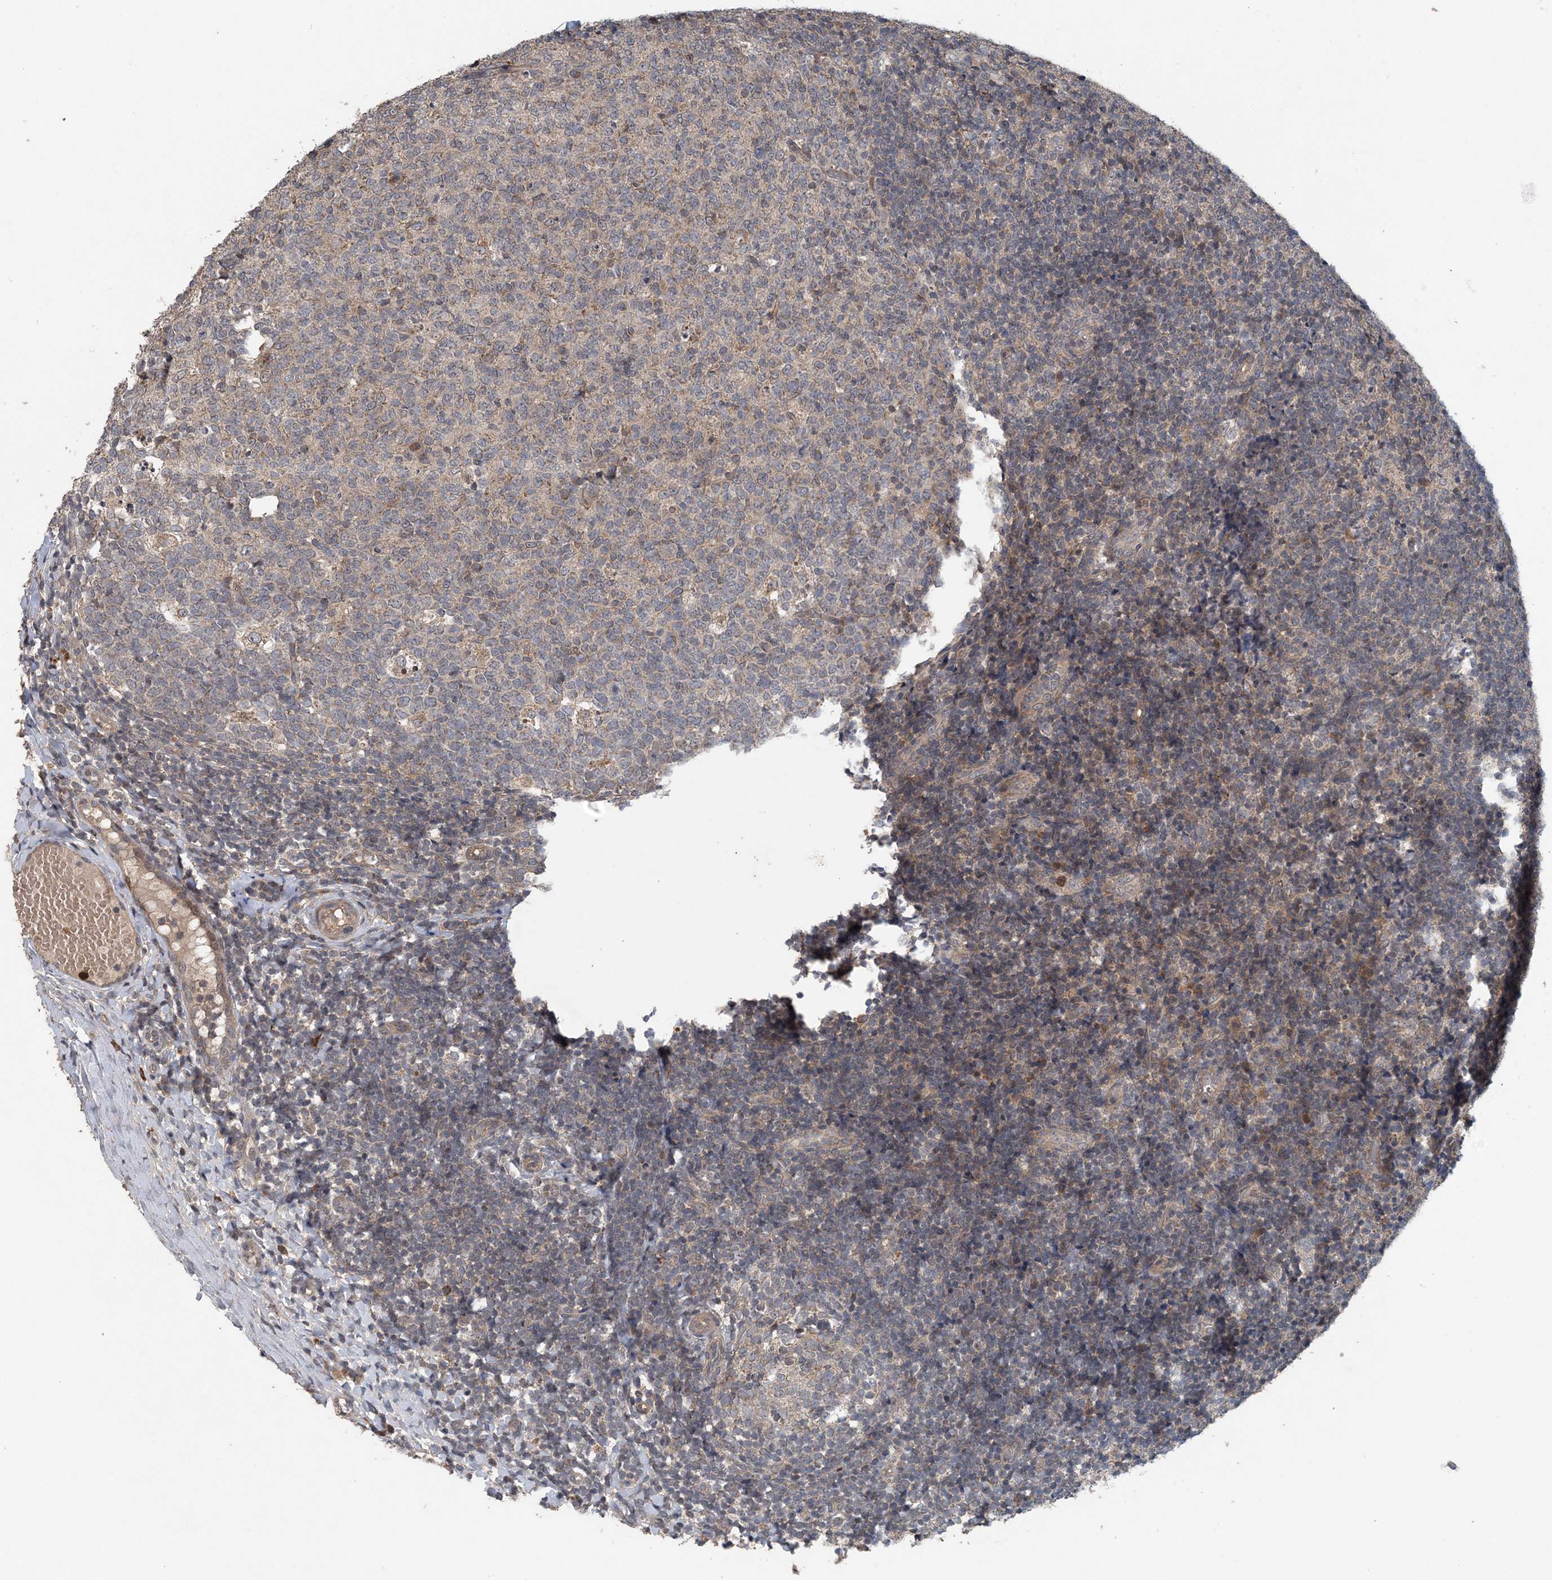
{"staining": {"intensity": "weak", "quantity": "<25%", "location": "cytoplasmic/membranous"}, "tissue": "tonsil", "cell_type": "Germinal center cells", "image_type": "normal", "snomed": [{"axis": "morphology", "description": "Normal tissue, NOS"}, {"axis": "topography", "description": "Tonsil"}], "caption": "Immunohistochemical staining of unremarkable tonsil exhibits no significant staining in germinal center cells.", "gene": "MYO9B", "patient": {"sex": "female", "age": 19}}